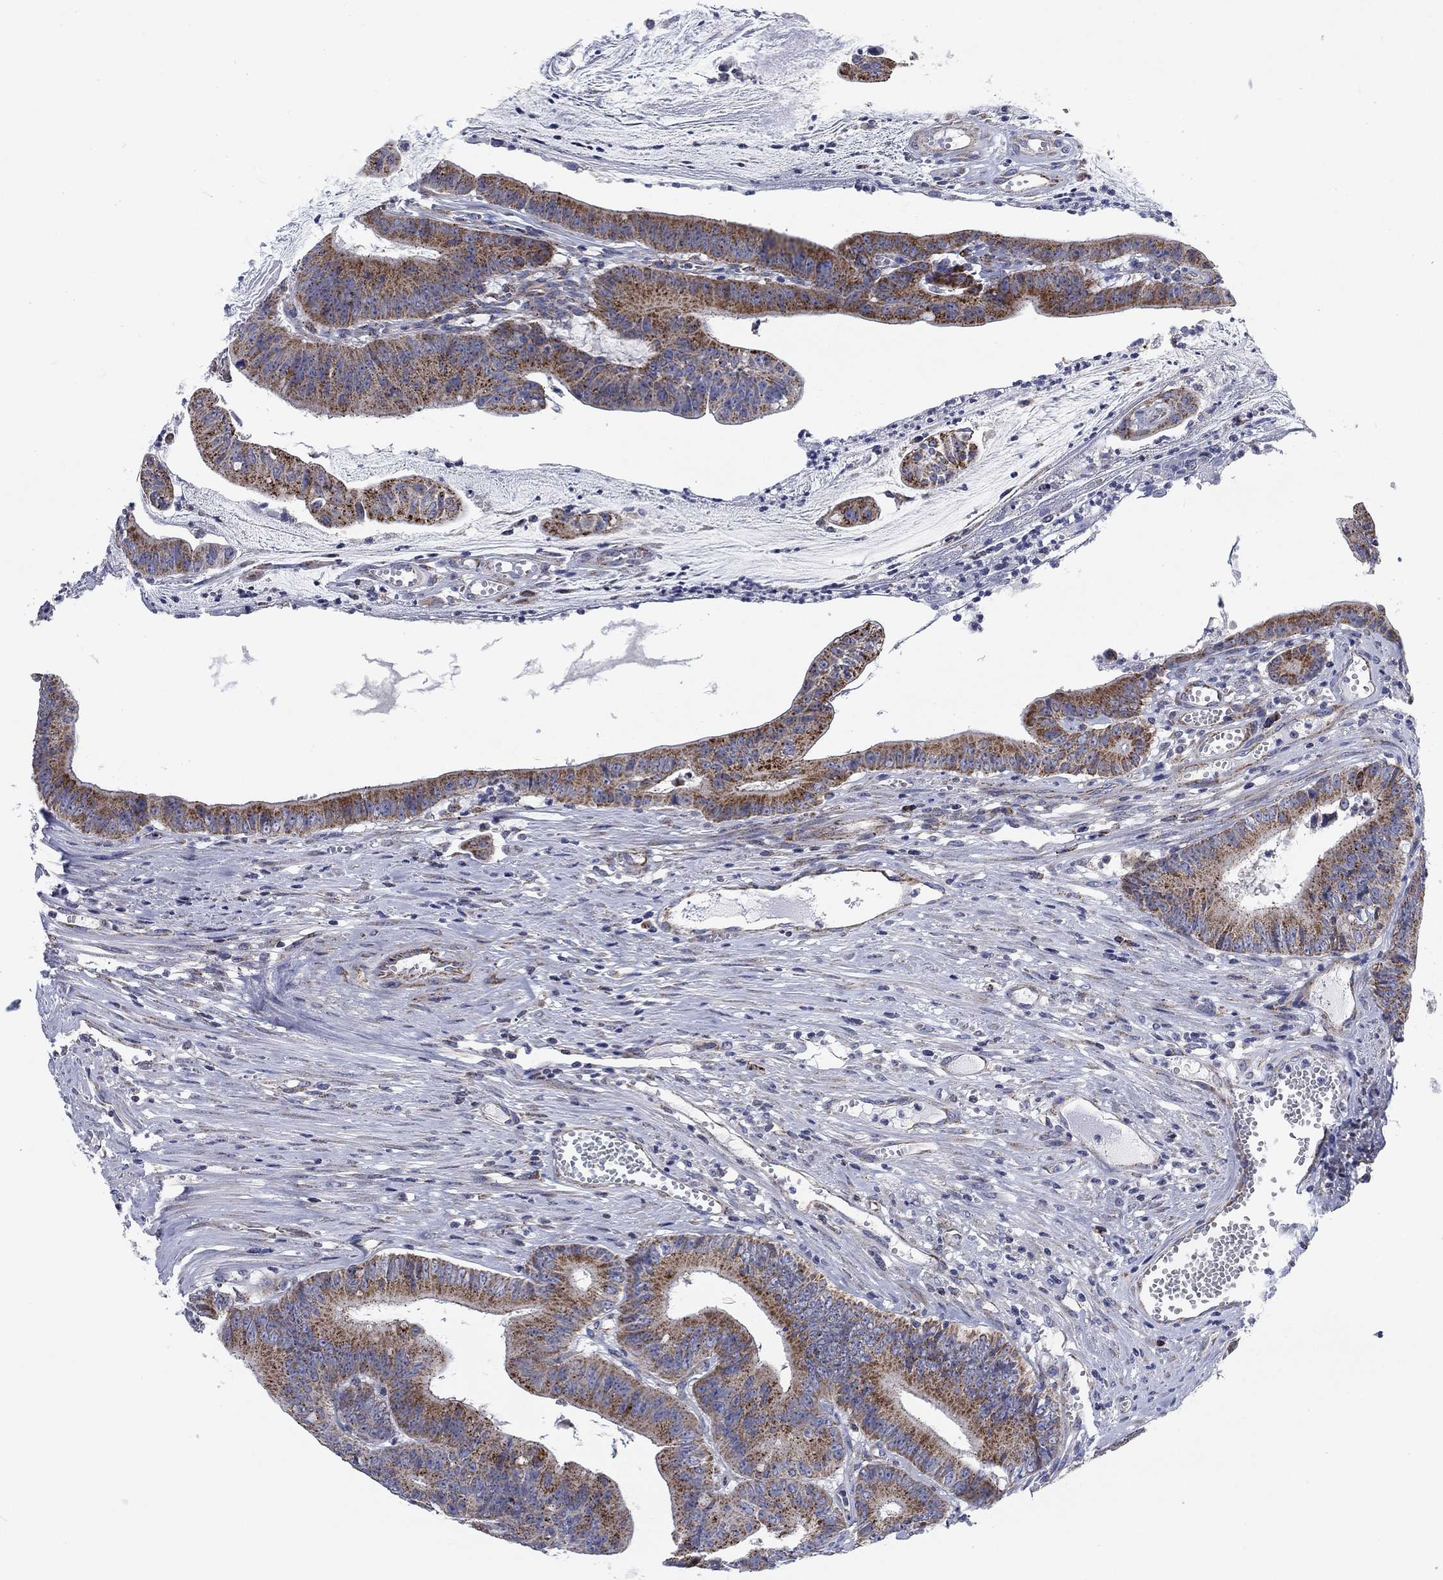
{"staining": {"intensity": "moderate", "quantity": ">75%", "location": "cytoplasmic/membranous"}, "tissue": "colorectal cancer", "cell_type": "Tumor cells", "image_type": "cancer", "snomed": [{"axis": "morphology", "description": "Adenocarcinoma, NOS"}, {"axis": "topography", "description": "Colon"}], "caption": "This micrograph reveals colorectal cancer stained with IHC to label a protein in brown. The cytoplasmic/membranous of tumor cells show moderate positivity for the protein. Nuclei are counter-stained blue.", "gene": "NACAD", "patient": {"sex": "female", "age": 69}}